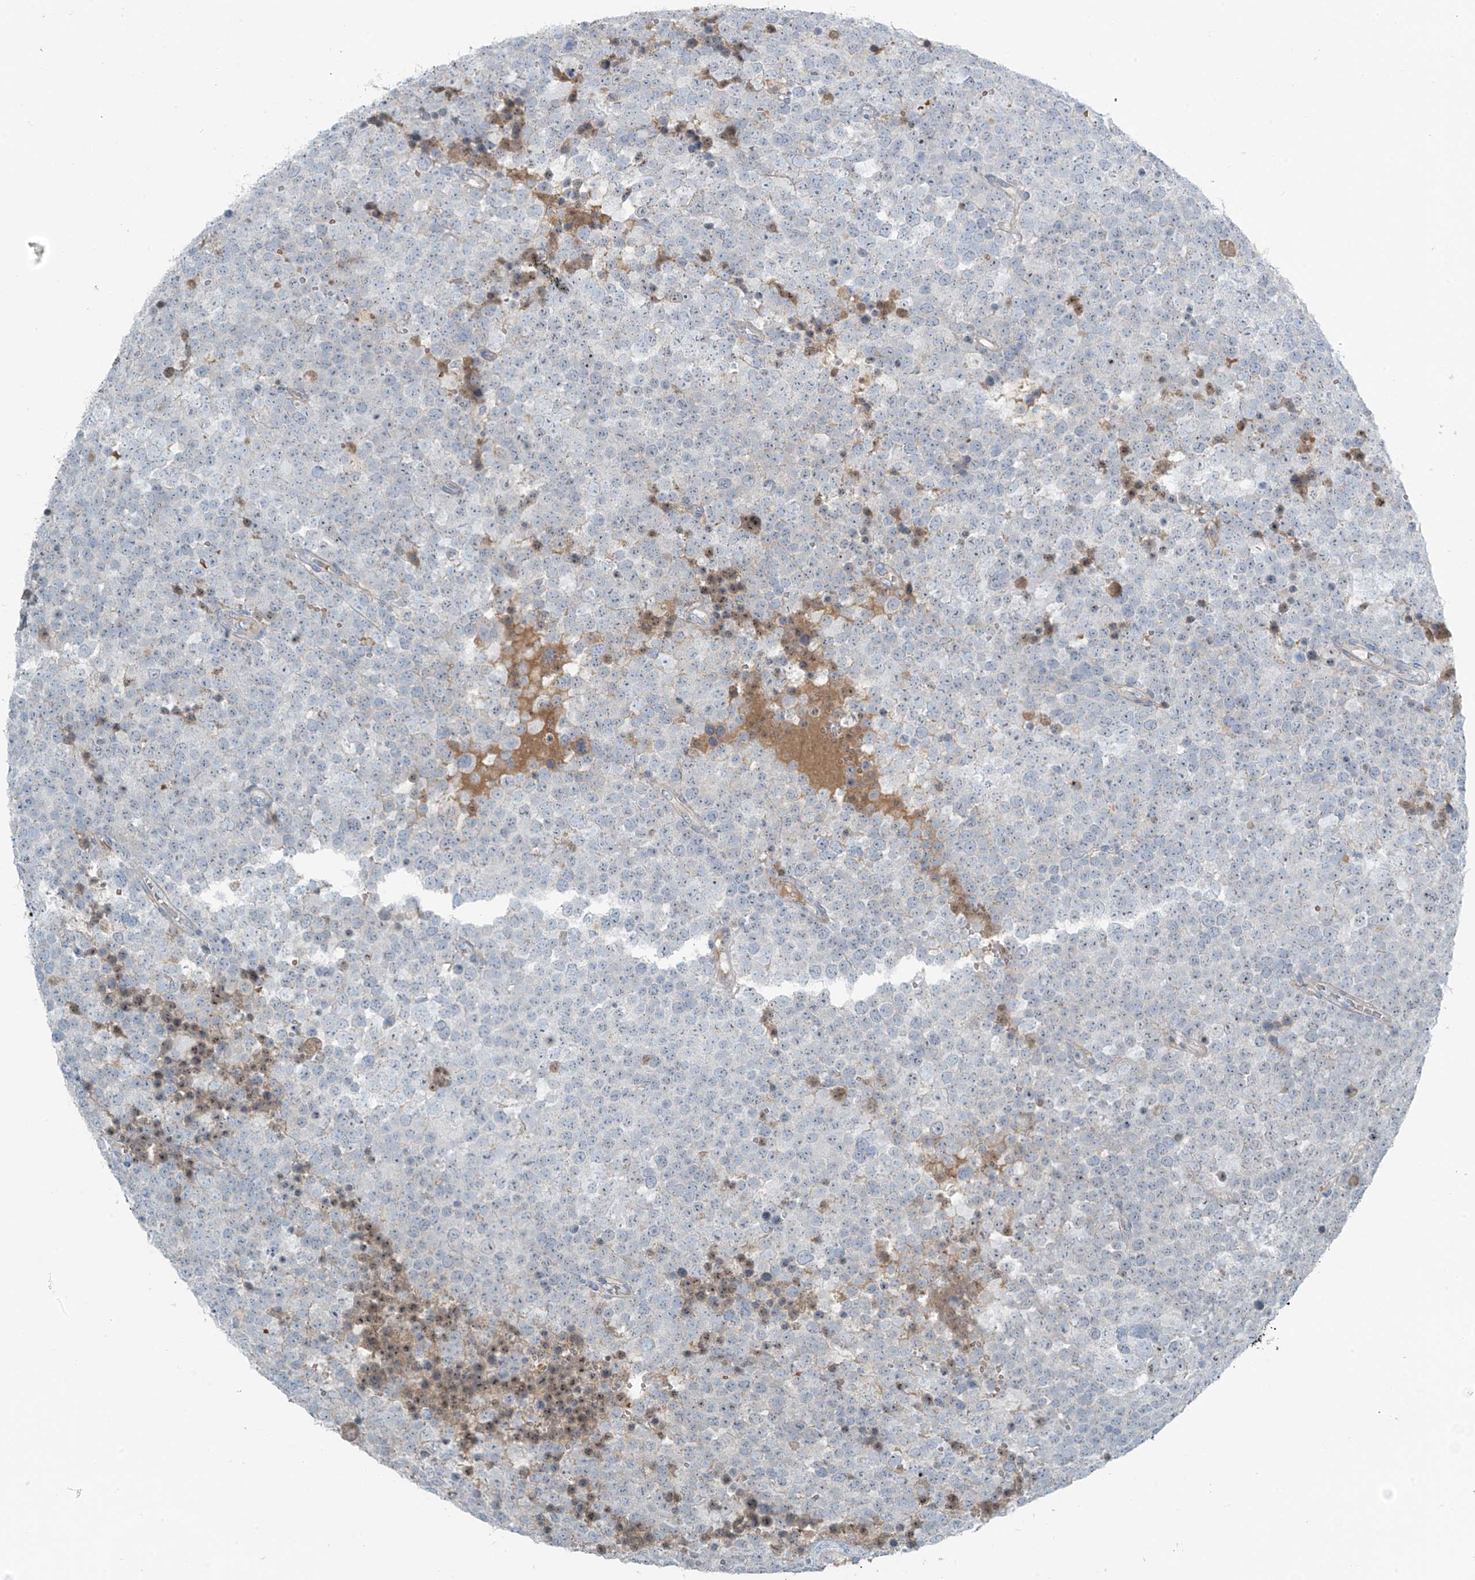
{"staining": {"intensity": "negative", "quantity": "none", "location": "none"}, "tissue": "testis cancer", "cell_type": "Tumor cells", "image_type": "cancer", "snomed": [{"axis": "morphology", "description": "Seminoma, NOS"}, {"axis": "topography", "description": "Testis"}], "caption": "Human testis cancer (seminoma) stained for a protein using immunohistochemistry (IHC) demonstrates no positivity in tumor cells.", "gene": "FAM131C", "patient": {"sex": "male", "age": 71}}